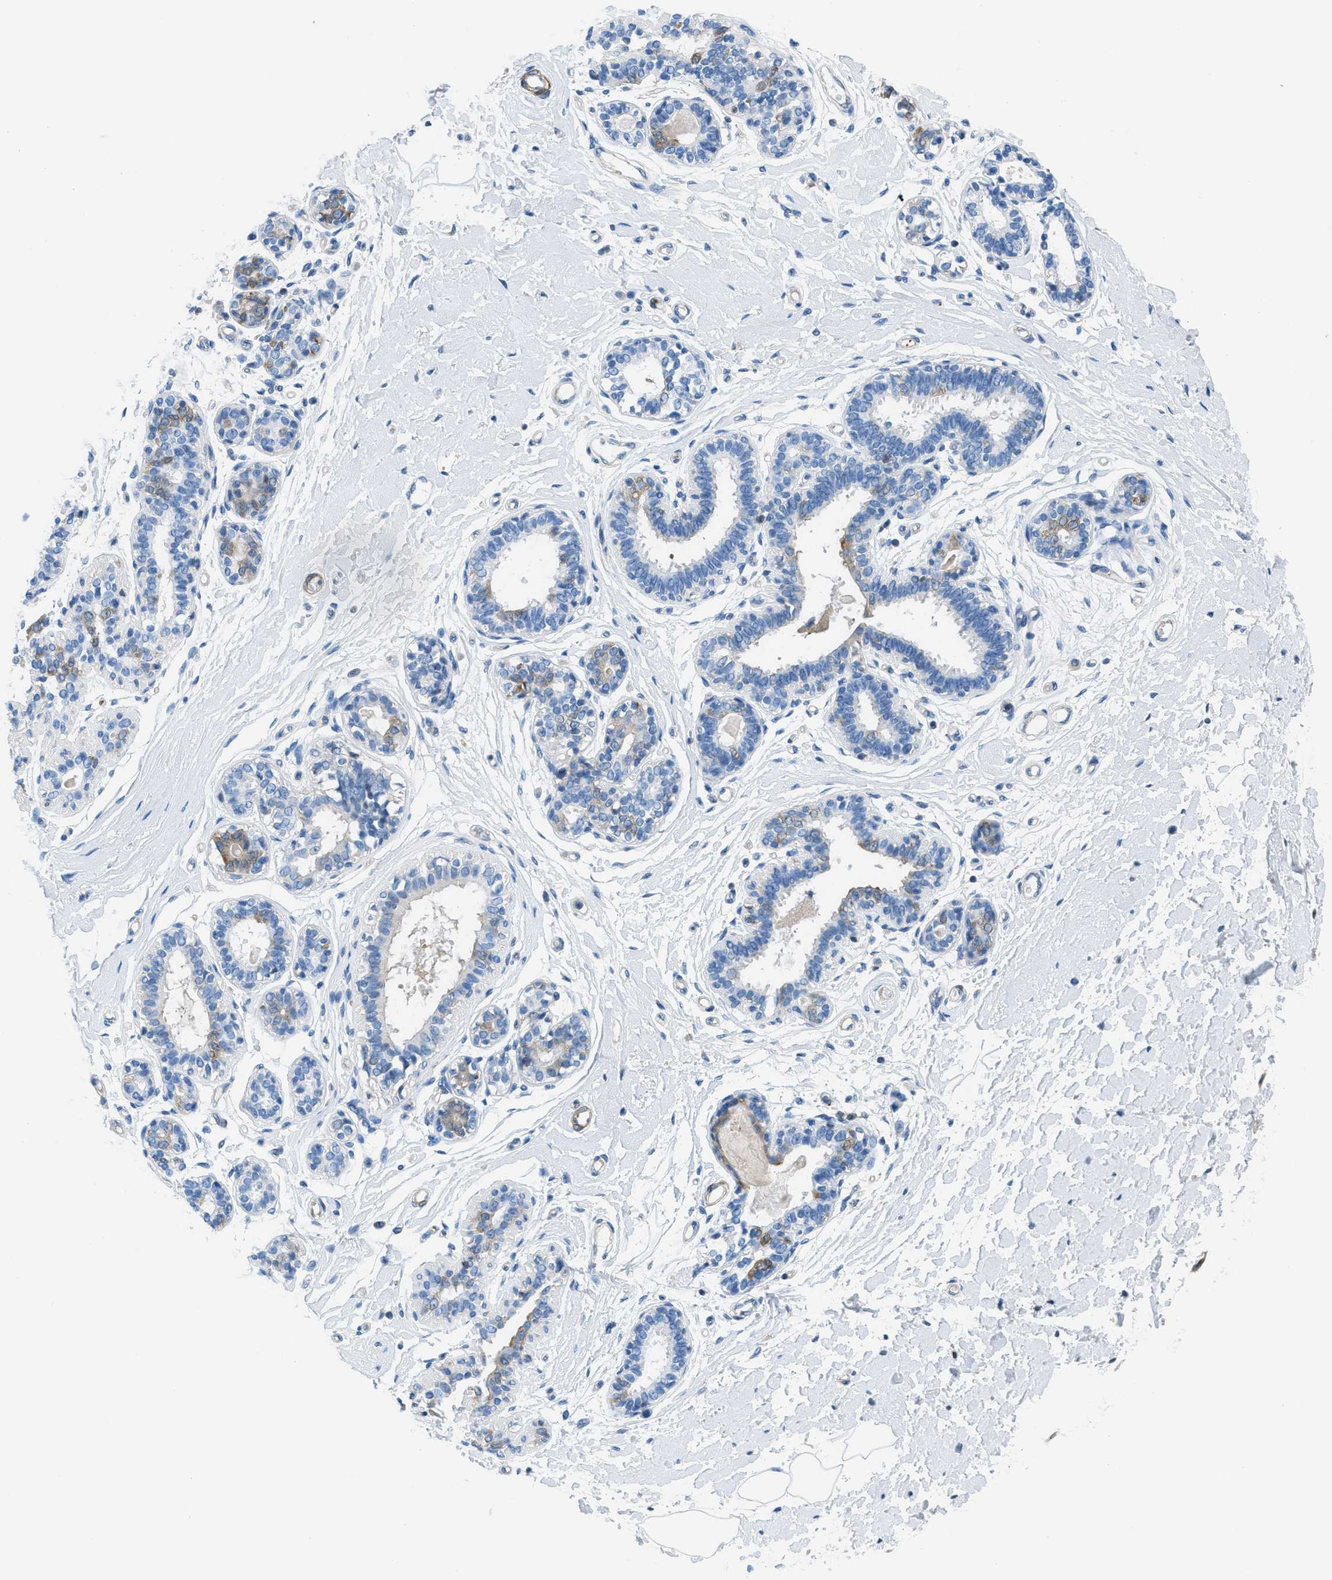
{"staining": {"intensity": "negative", "quantity": "none", "location": "none"}, "tissue": "breast", "cell_type": "Adipocytes", "image_type": "normal", "snomed": [{"axis": "morphology", "description": "Normal tissue, NOS"}, {"axis": "morphology", "description": "Lobular carcinoma"}, {"axis": "topography", "description": "Breast"}], "caption": "A photomicrograph of human breast is negative for staining in adipocytes. The staining was performed using DAB (3,3'-diaminobenzidine) to visualize the protein expression in brown, while the nuclei were stained in blue with hematoxylin (Magnification: 20x).", "gene": "MAPRE2", "patient": {"sex": "female", "age": 59}}